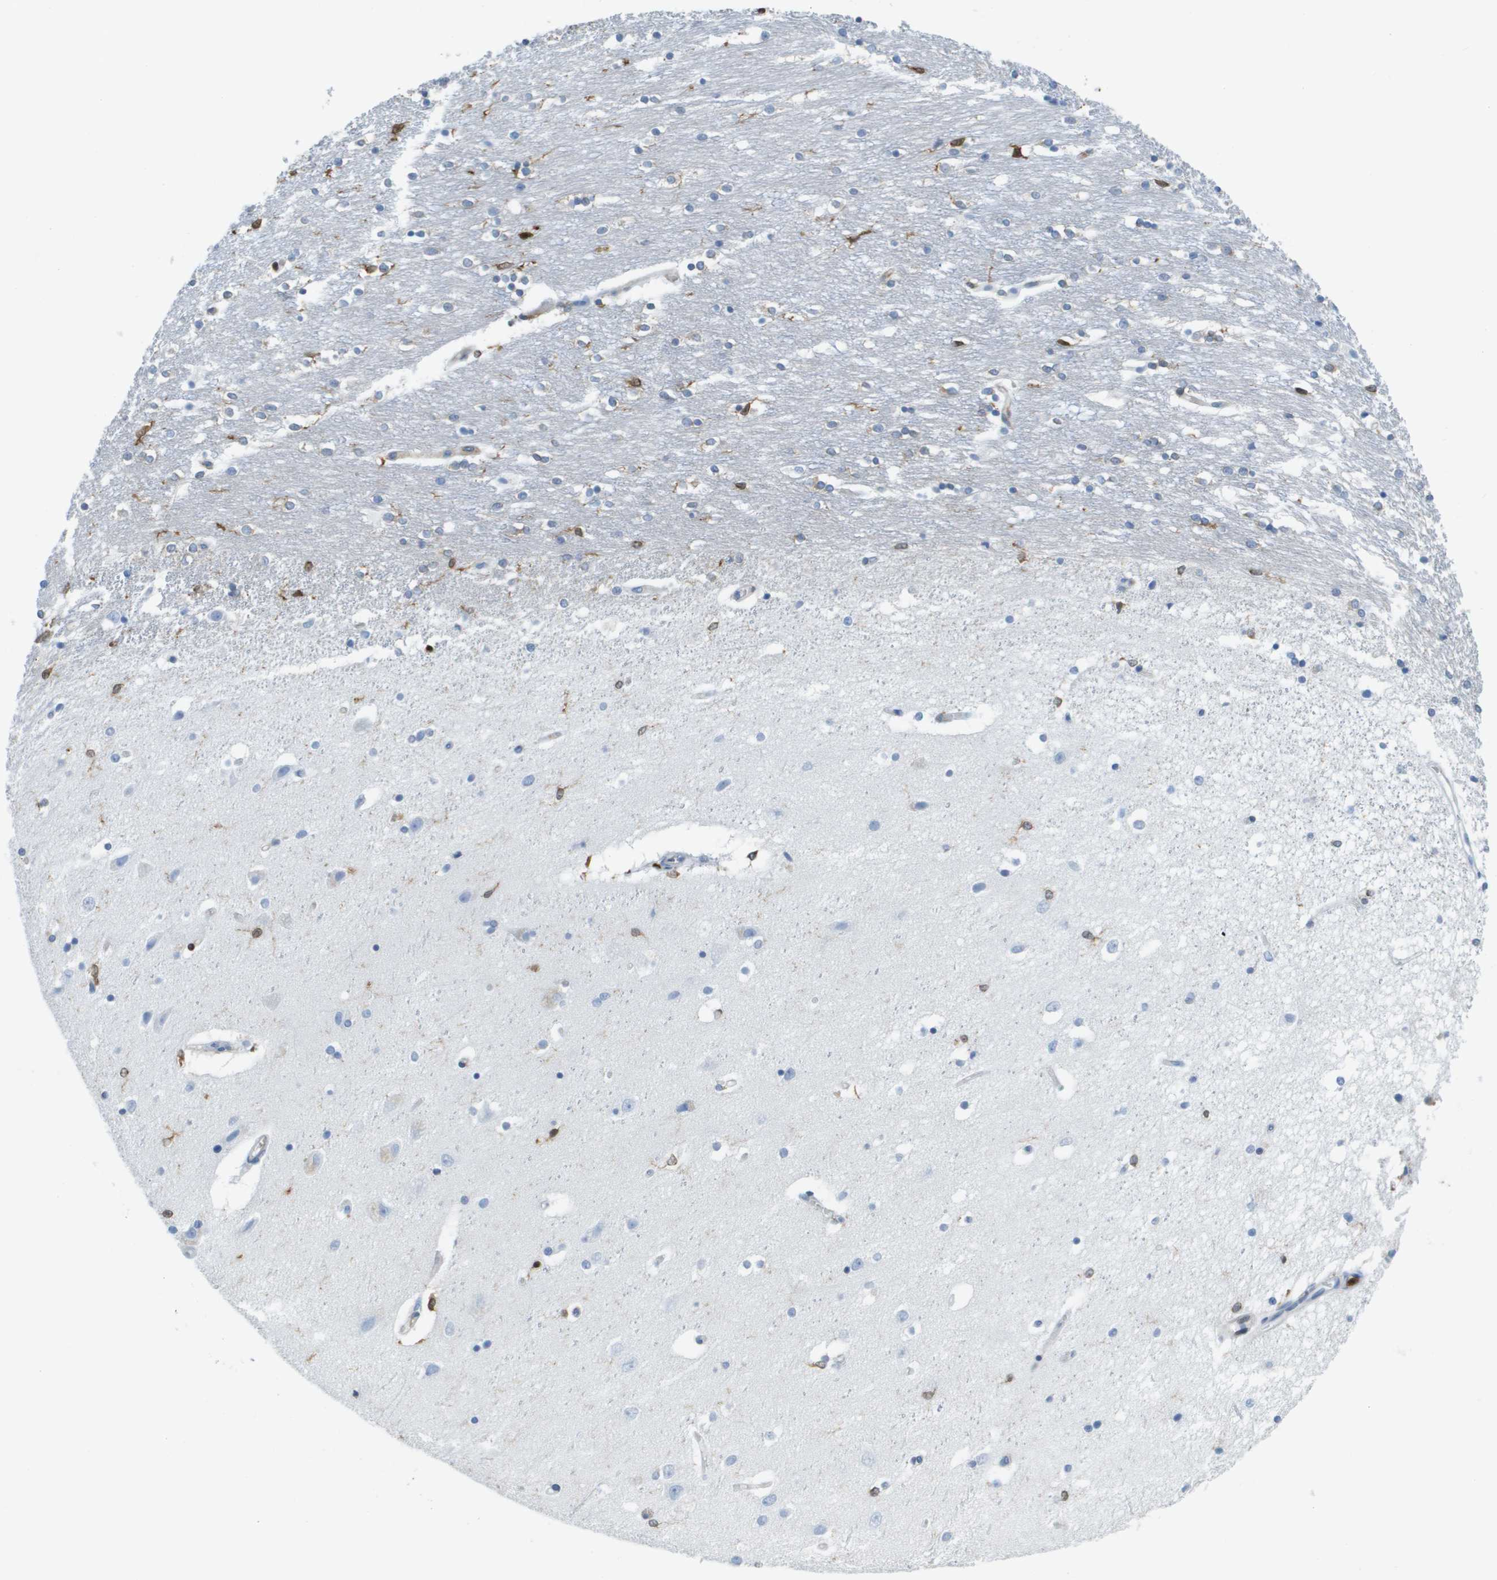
{"staining": {"intensity": "moderate", "quantity": "<25%", "location": "cytoplasmic/membranous"}, "tissue": "caudate", "cell_type": "Glial cells", "image_type": "normal", "snomed": [{"axis": "morphology", "description": "Normal tissue, NOS"}, {"axis": "topography", "description": "Lateral ventricle wall"}], "caption": "Immunohistochemistry (IHC) (DAB (3,3'-diaminobenzidine)) staining of unremarkable caudate reveals moderate cytoplasmic/membranous protein expression in about <25% of glial cells. (DAB (3,3'-diaminobenzidine) IHC, brown staining for protein, blue staining for nuclei).", "gene": "DOCK5", "patient": {"sex": "female", "age": 54}}